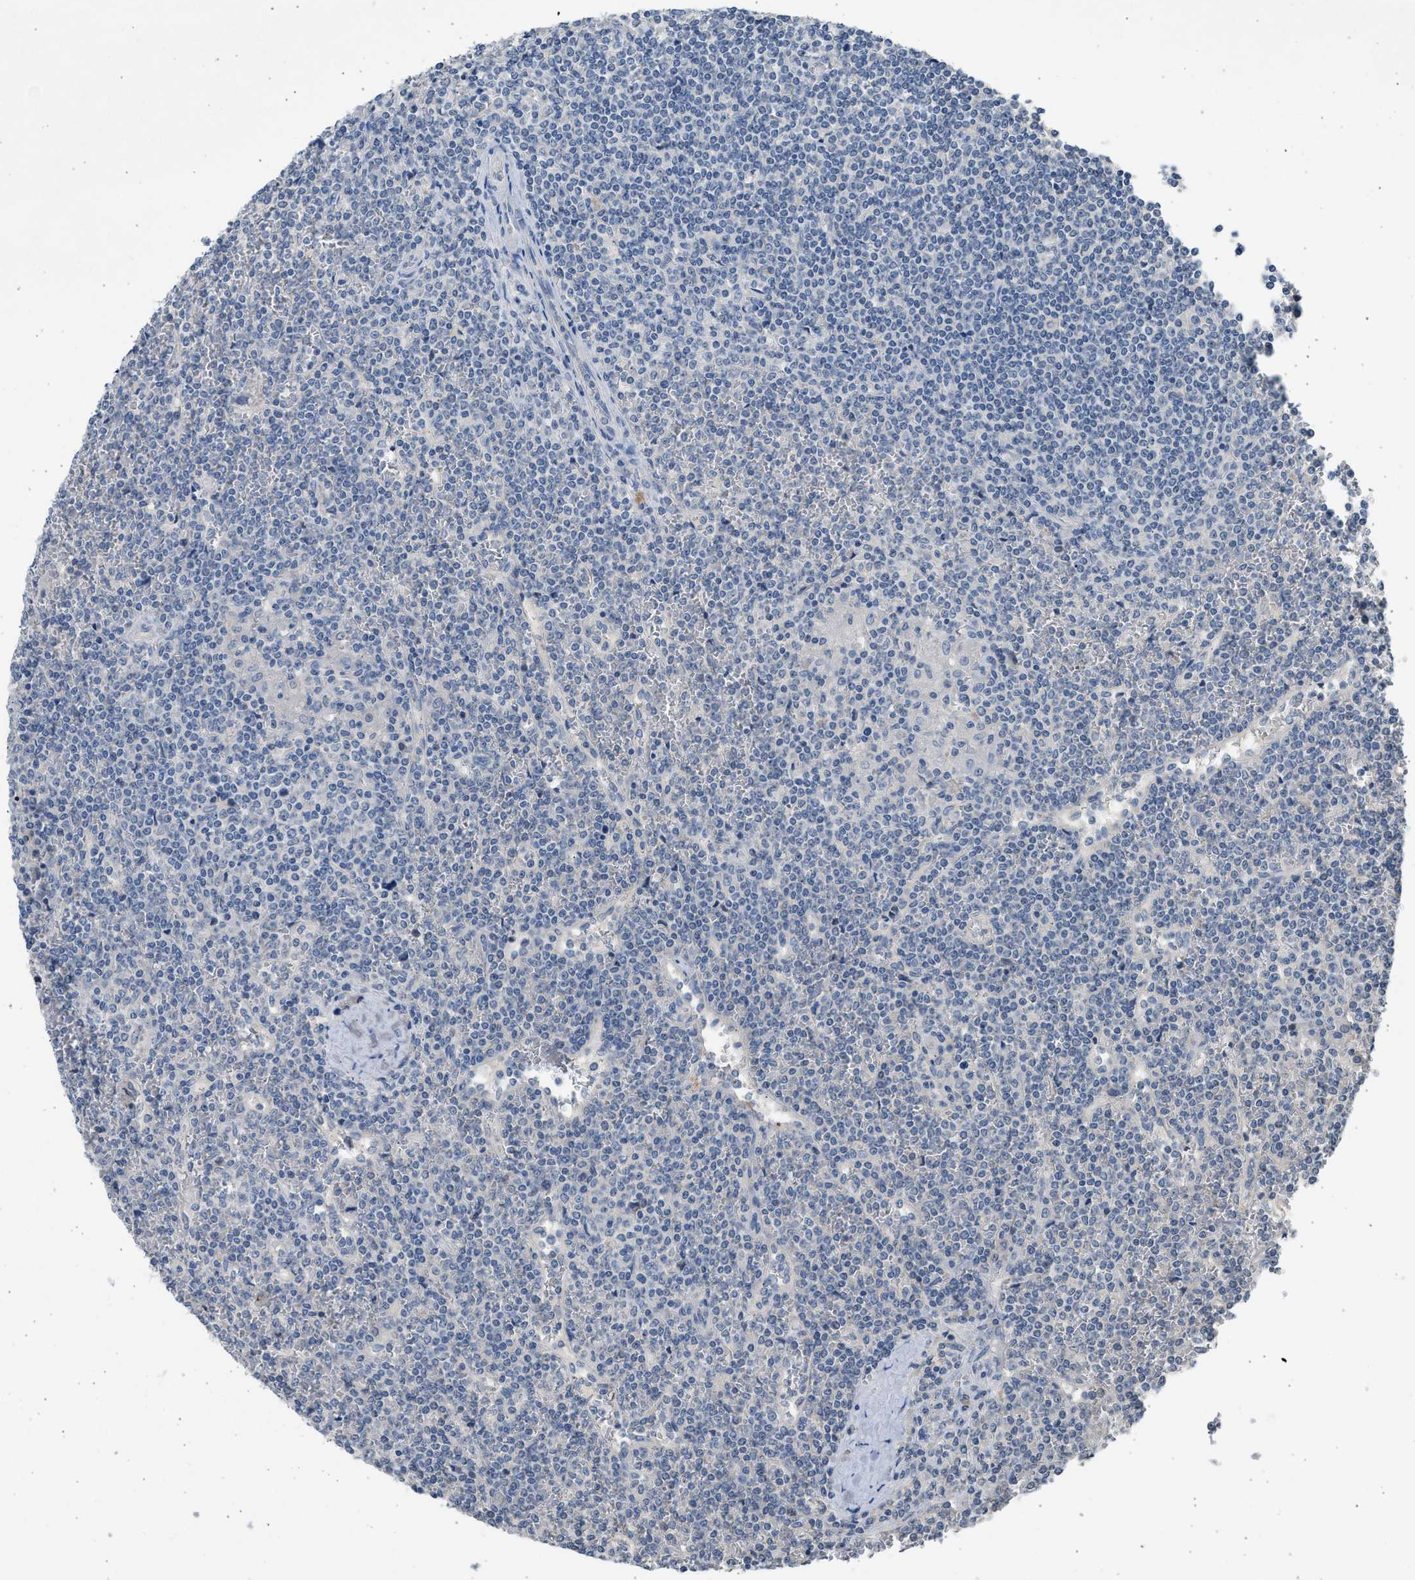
{"staining": {"intensity": "negative", "quantity": "none", "location": "none"}, "tissue": "lymphoma", "cell_type": "Tumor cells", "image_type": "cancer", "snomed": [{"axis": "morphology", "description": "Malignant lymphoma, non-Hodgkin's type, Low grade"}, {"axis": "topography", "description": "Spleen"}], "caption": "Malignant lymphoma, non-Hodgkin's type (low-grade) was stained to show a protein in brown. There is no significant expression in tumor cells.", "gene": "SULT2A1", "patient": {"sex": "female", "age": 19}}